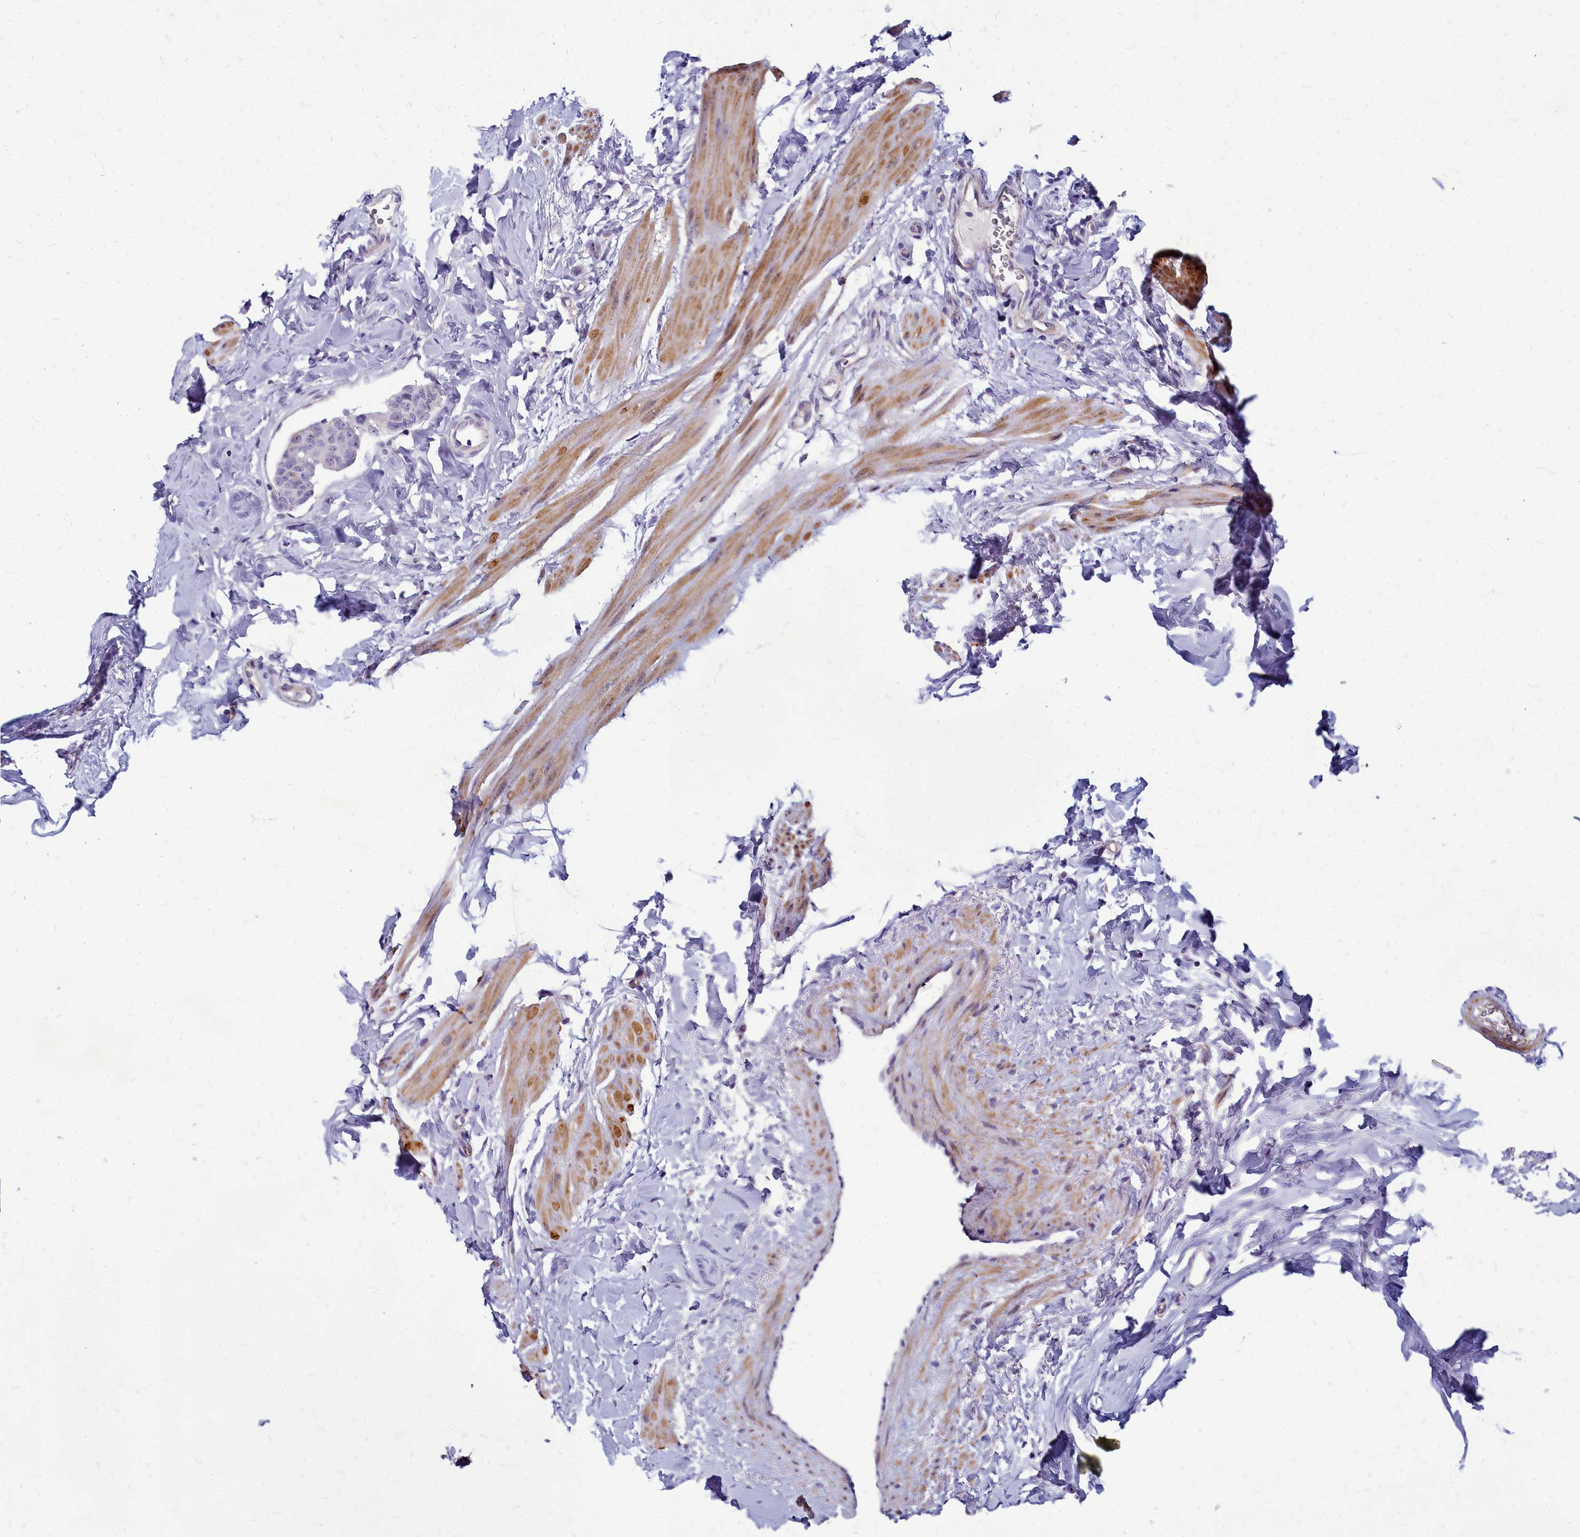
{"staining": {"intensity": "negative", "quantity": "none", "location": "none"}, "tissue": "breast cancer", "cell_type": "Tumor cells", "image_type": "cancer", "snomed": [{"axis": "morphology", "description": "Duct carcinoma"}, {"axis": "topography", "description": "Breast"}], "caption": "IHC of breast cancer (invasive ductal carcinoma) displays no positivity in tumor cells. (Stains: DAB immunohistochemistry with hematoxylin counter stain, Microscopy: brightfield microscopy at high magnification).", "gene": "SMPD4", "patient": {"sex": "female", "age": 40}}